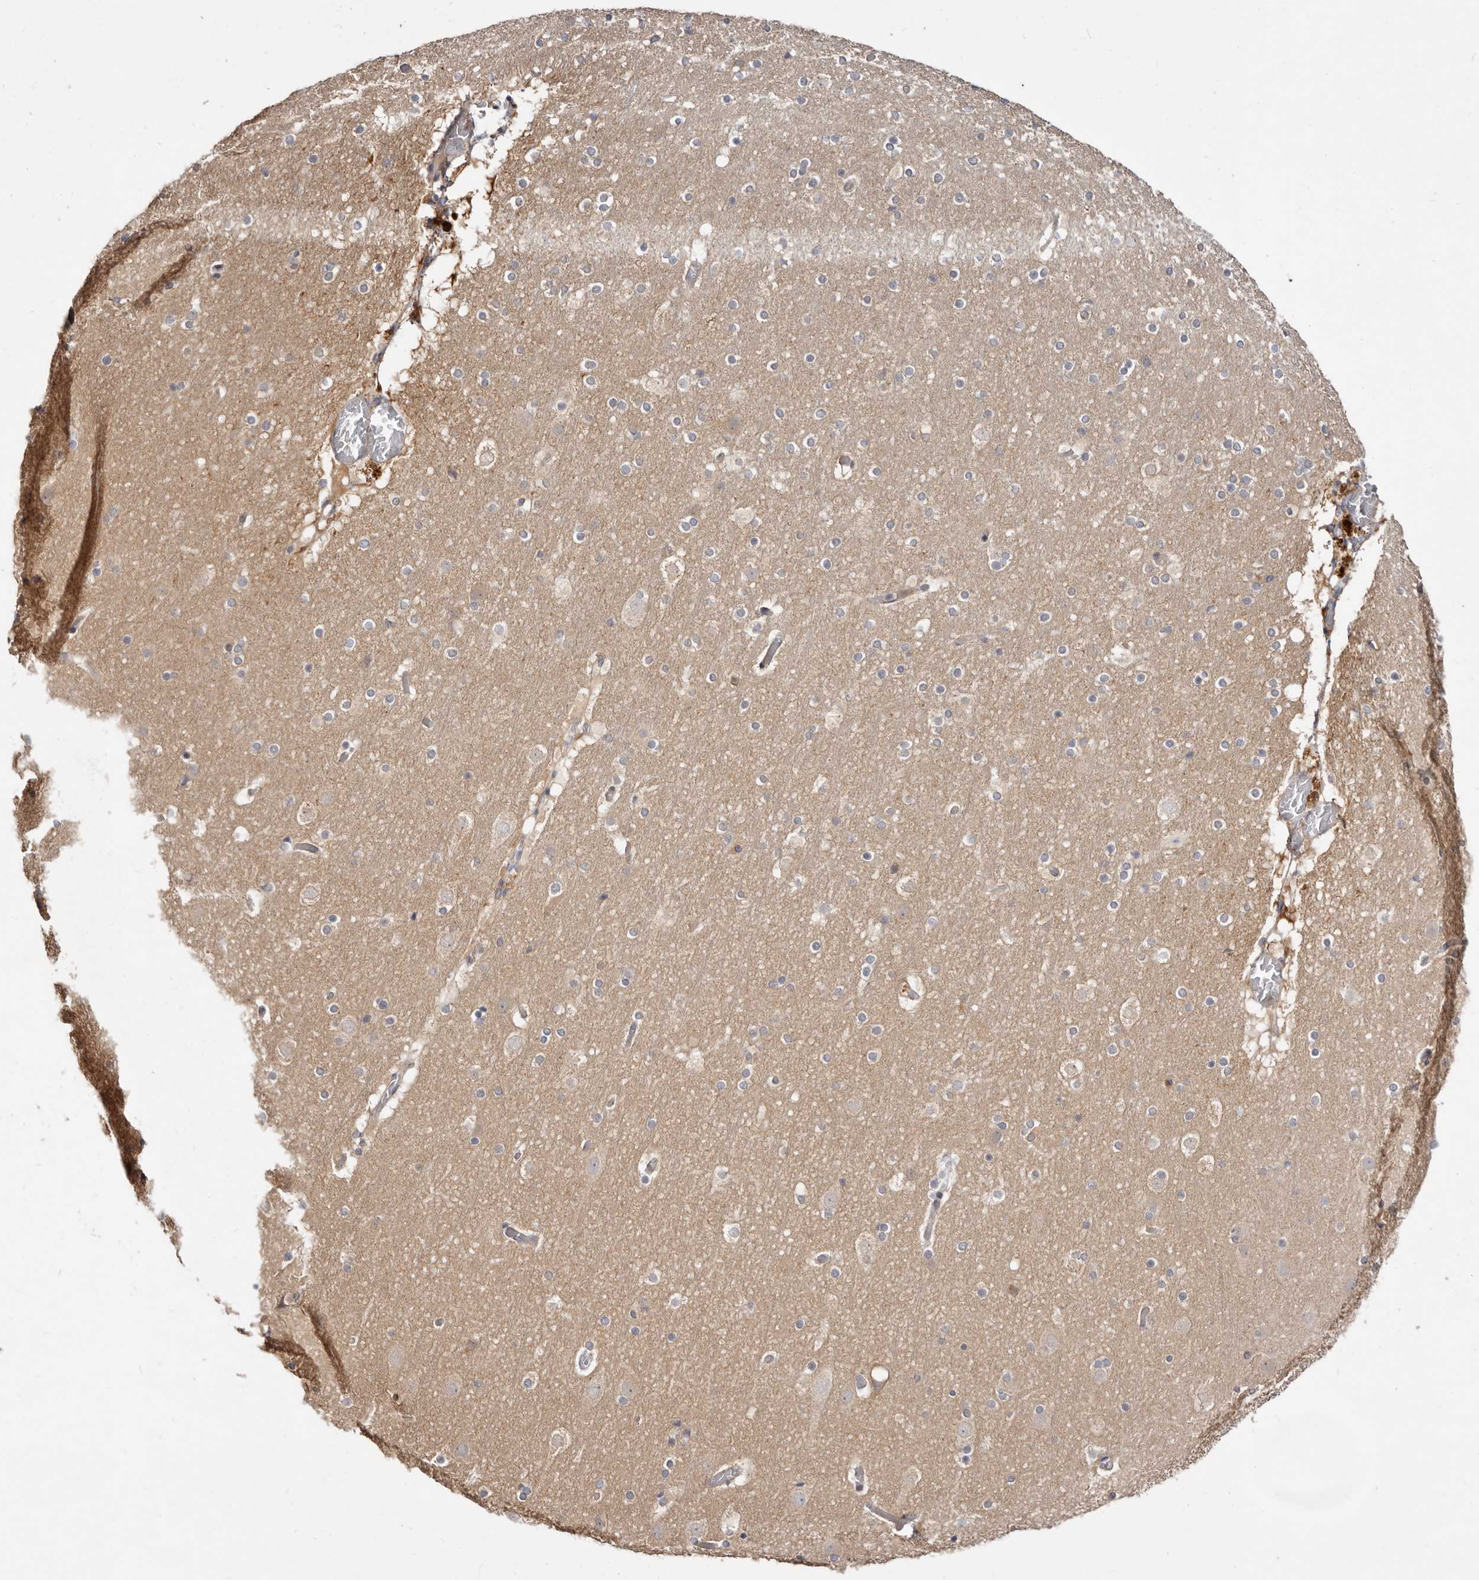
{"staining": {"intensity": "weak", "quantity": "25%-75%", "location": "cytoplasmic/membranous"}, "tissue": "cerebral cortex", "cell_type": "Endothelial cells", "image_type": "normal", "snomed": [{"axis": "morphology", "description": "Normal tissue, NOS"}, {"axis": "topography", "description": "Cerebral cortex"}], "caption": "Brown immunohistochemical staining in normal human cerebral cortex reveals weak cytoplasmic/membranous positivity in approximately 25%-75% of endothelial cells.", "gene": "TC2N", "patient": {"sex": "male", "age": 57}}